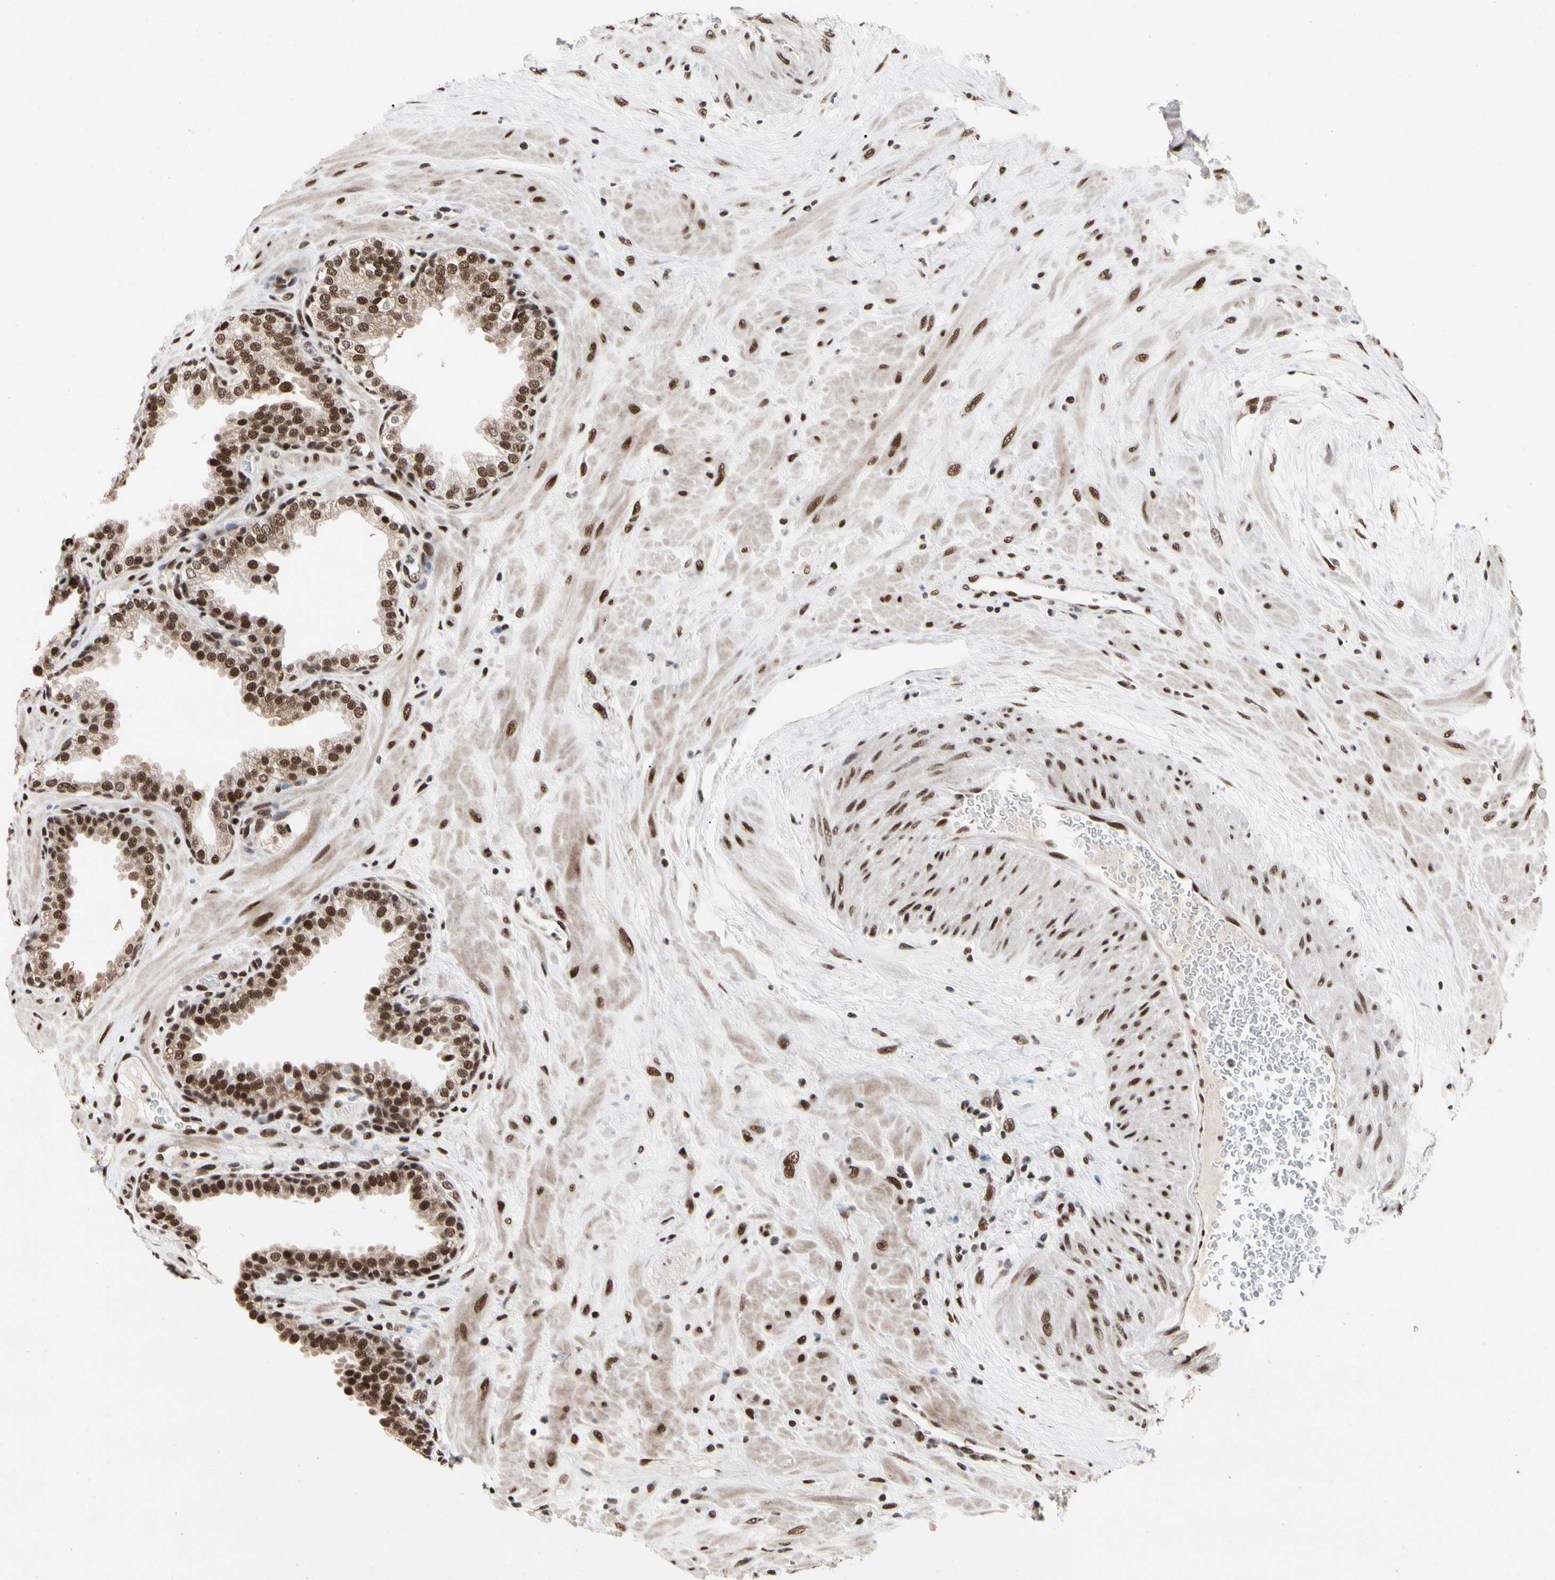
{"staining": {"intensity": "strong", "quantity": ">75%", "location": "nuclear"}, "tissue": "prostate", "cell_type": "Glandular cells", "image_type": "normal", "snomed": [{"axis": "morphology", "description": "Normal tissue, NOS"}, {"axis": "topography", "description": "Prostate"}], "caption": "Glandular cells exhibit high levels of strong nuclear expression in approximately >75% of cells in benign prostate.", "gene": "FAM98B", "patient": {"sex": "male", "age": 51}}